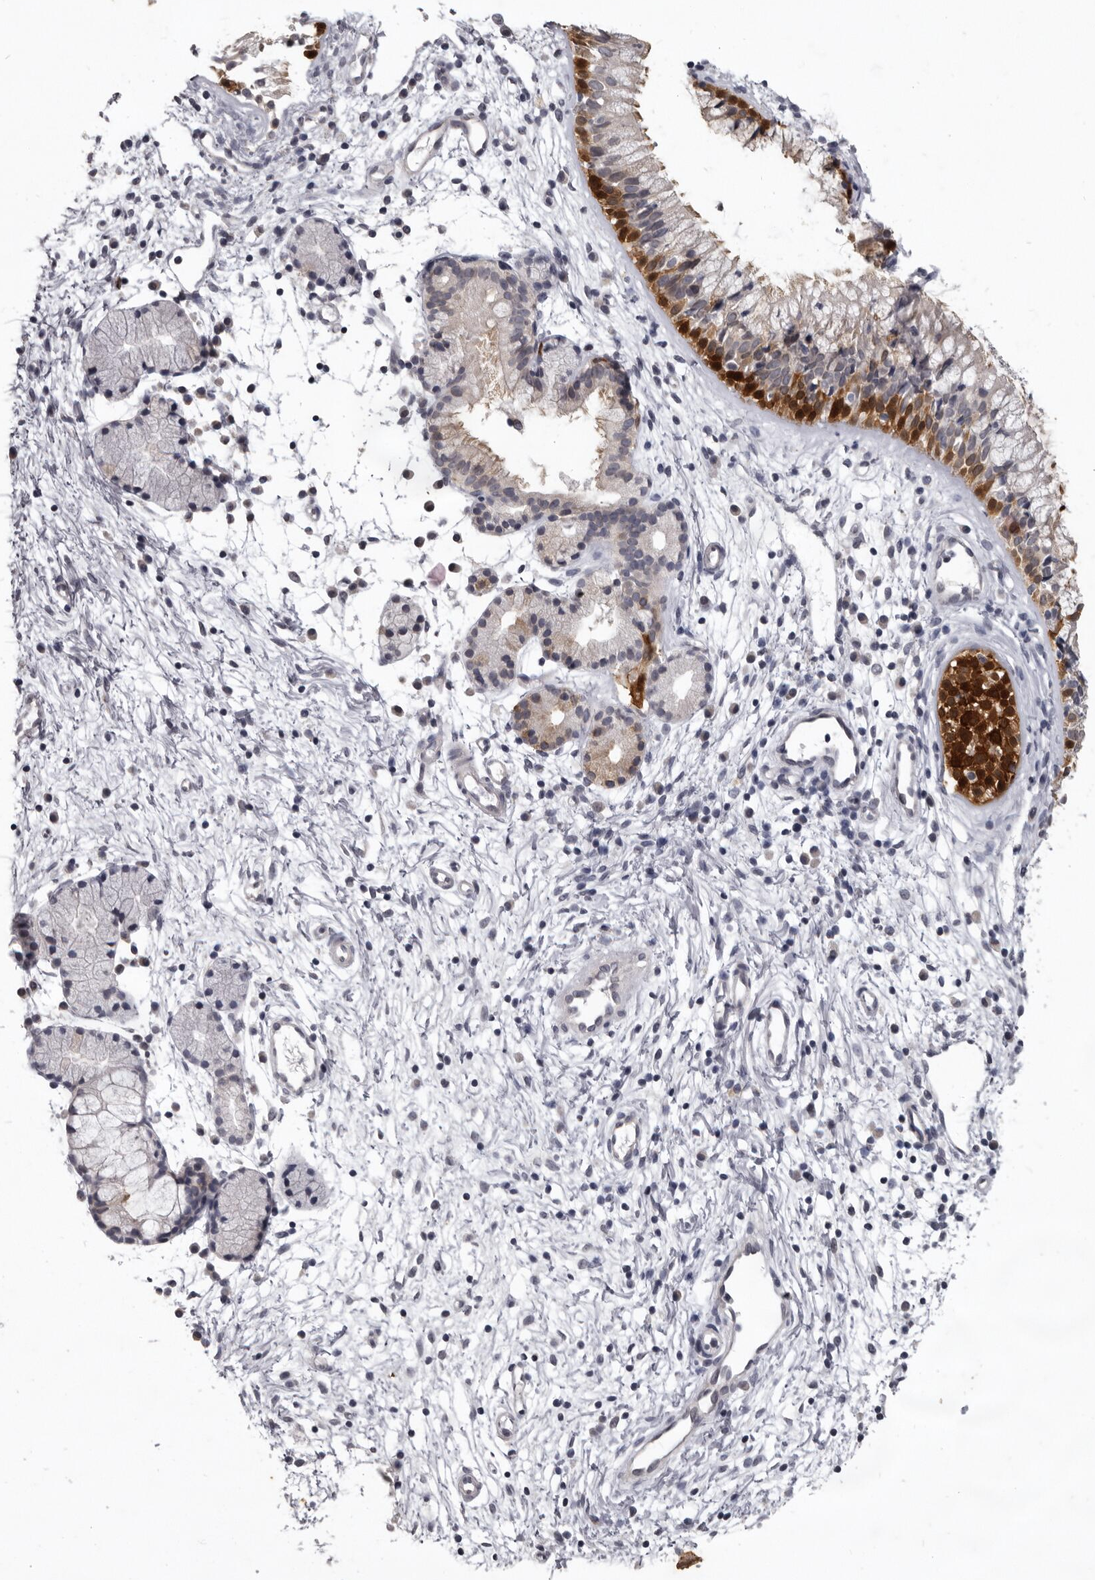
{"staining": {"intensity": "strong", "quantity": "25%-75%", "location": "cytoplasmic/membranous,nuclear"}, "tissue": "nasopharynx", "cell_type": "Respiratory epithelial cells", "image_type": "normal", "snomed": [{"axis": "morphology", "description": "Normal tissue, NOS"}, {"axis": "topography", "description": "Nasopharynx"}], "caption": "Brown immunohistochemical staining in normal human nasopharynx reveals strong cytoplasmic/membranous,nuclear positivity in about 25%-75% of respiratory epithelial cells.", "gene": "SULT1E1", "patient": {"sex": "male", "age": 21}}